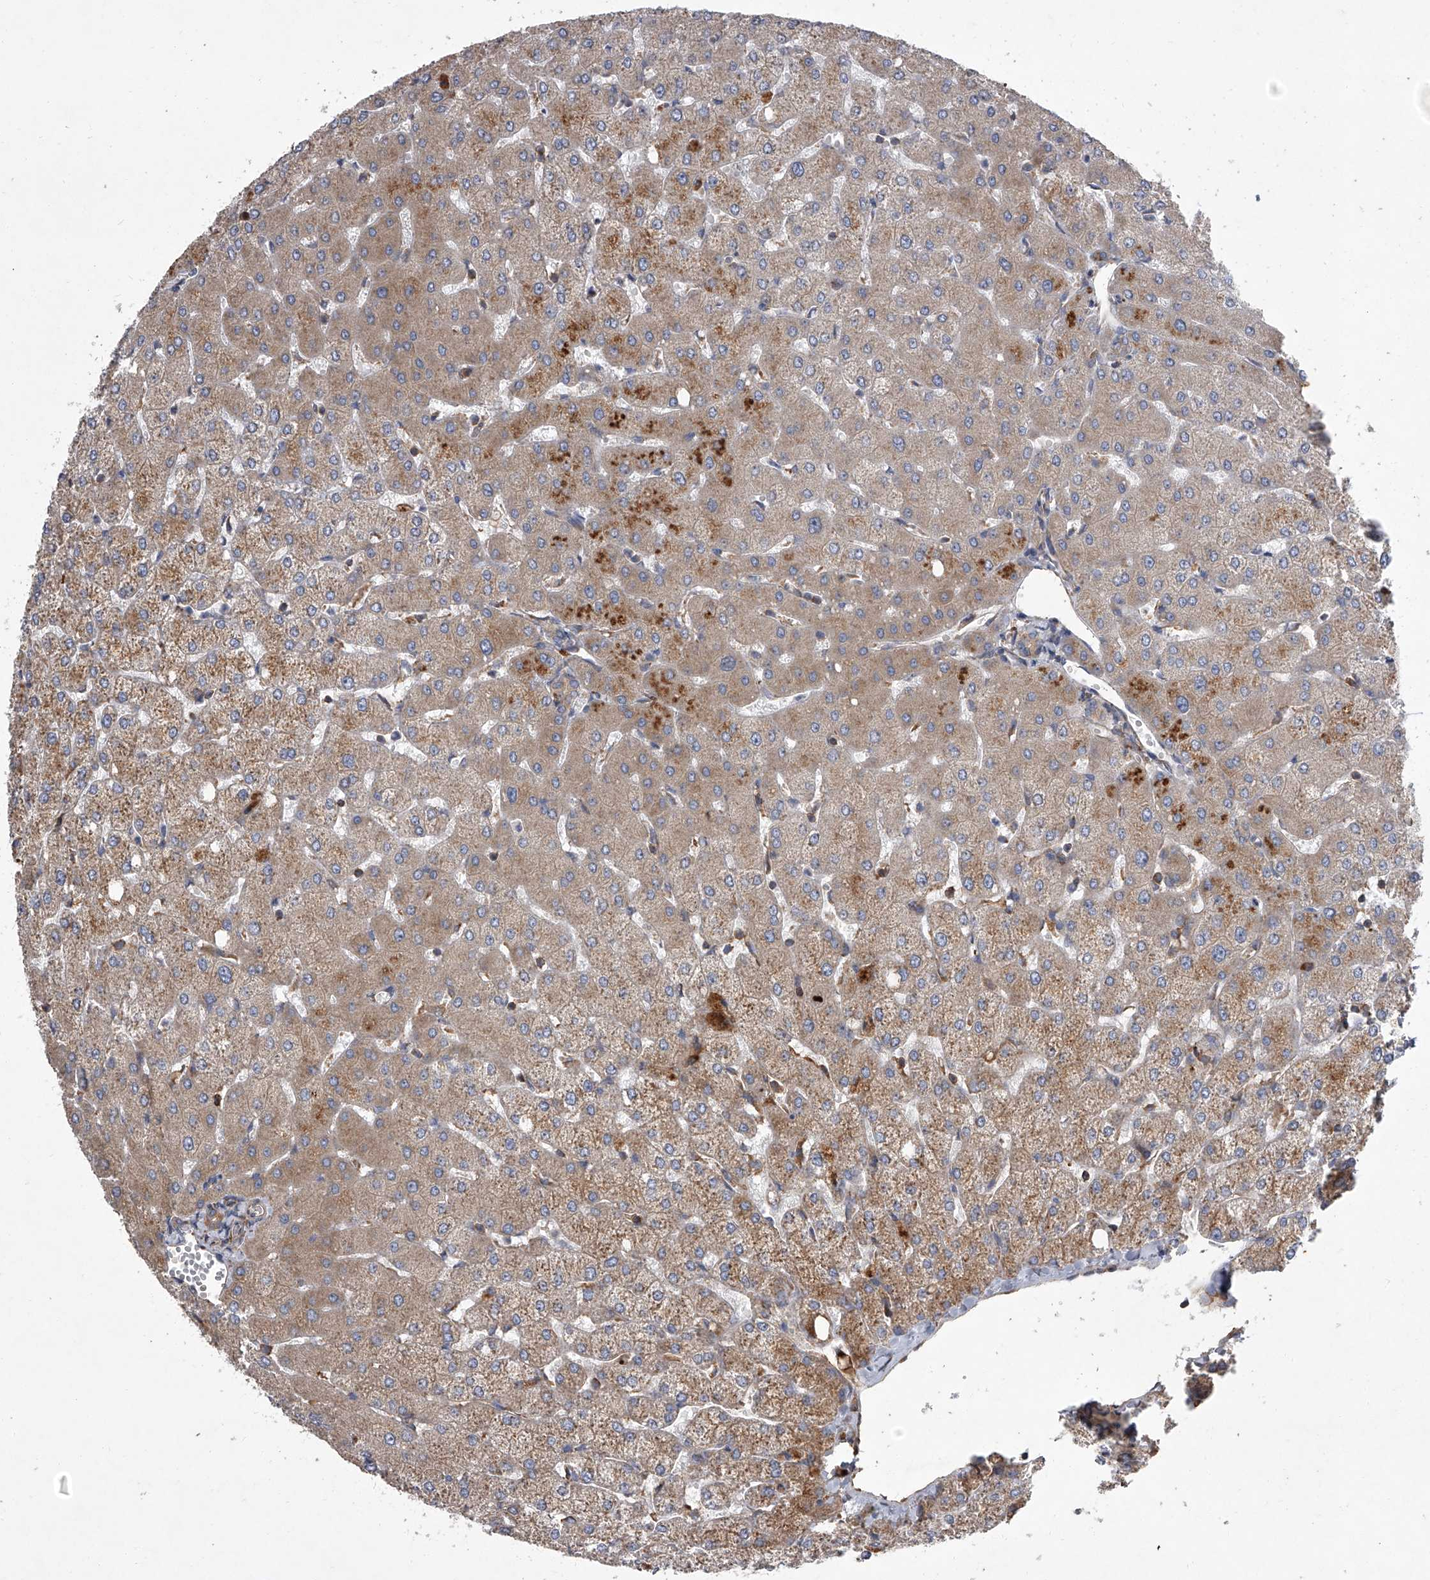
{"staining": {"intensity": "weak", "quantity": "25%-75%", "location": "cytoplasmic/membranous"}, "tissue": "liver", "cell_type": "Cholangiocytes", "image_type": "normal", "snomed": [{"axis": "morphology", "description": "Normal tissue, NOS"}, {"axis": "topography", "description": "Liver"}], "caption": "Brown immunohistochemical staining in benign liver displays weak cytoplasmic/membranous positivity in approximately 25%-75% of cholangiocytes.", "gene": "EIF2S2", "patient": {"sex": "female", "age": 54}}